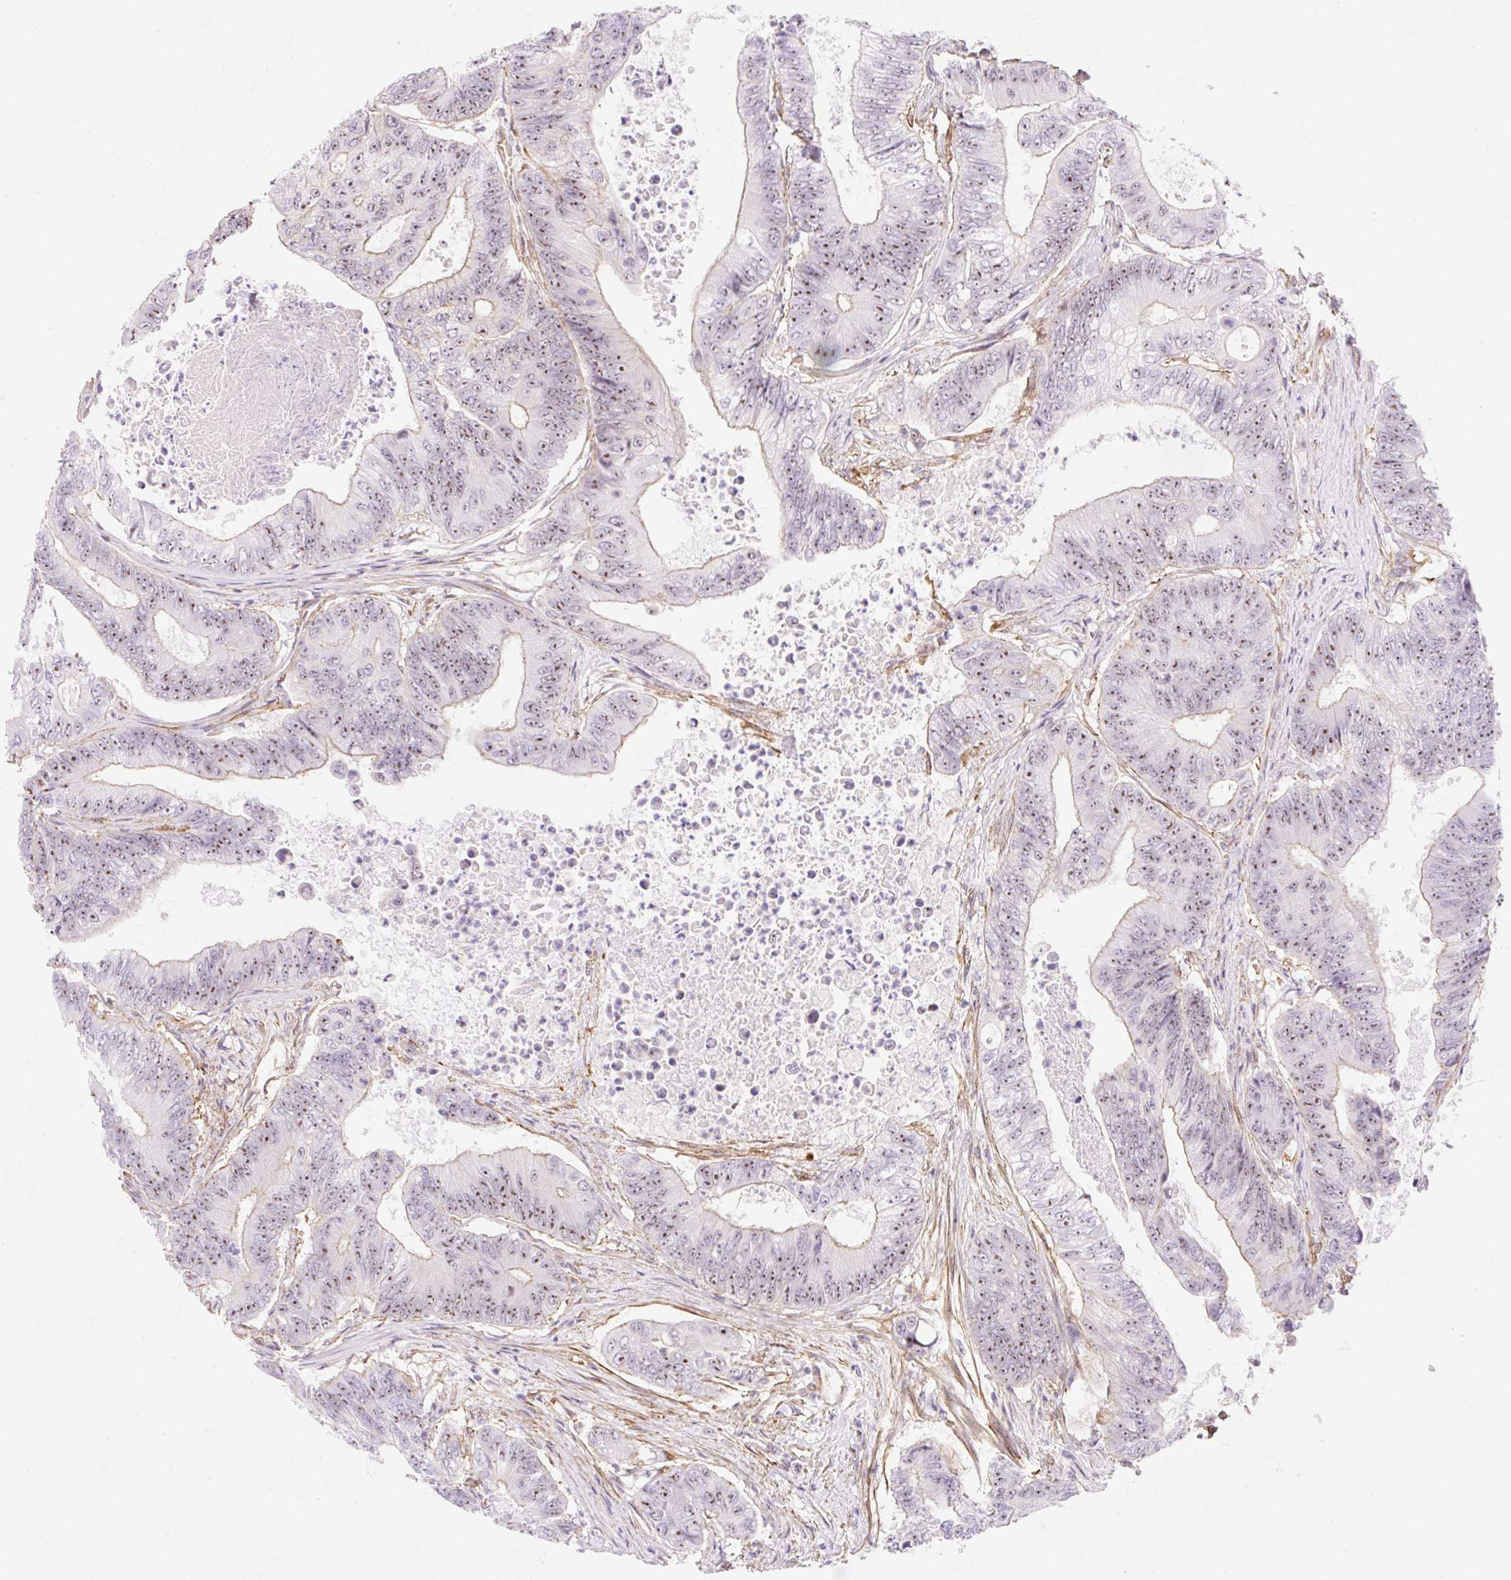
{"staining": {"intensity": "weak", "quantity": ">75%", "location": "nuclear"}, "tissue": "colorectal cancer", "cell_type": "Tumor cells", "image_type": "cancer", "snomed": [{"axis": "morphology", "description": "Adenocarcinoma, NOS"}, {"axis": "topography", "description": "Colon"}], "caption": "High-magnification brightfield microscopy of colorectal cancer (adenocarcinoma) stained with DAB (3,3'-diaminobenzidine) (brown) and counterstained with hematoxylin (blue). tumor cells exhibit weak nuclear expression is present in about>75% of cells.", "gene": "OBP2A", "patient": {"sex": "female", "age": 48}}